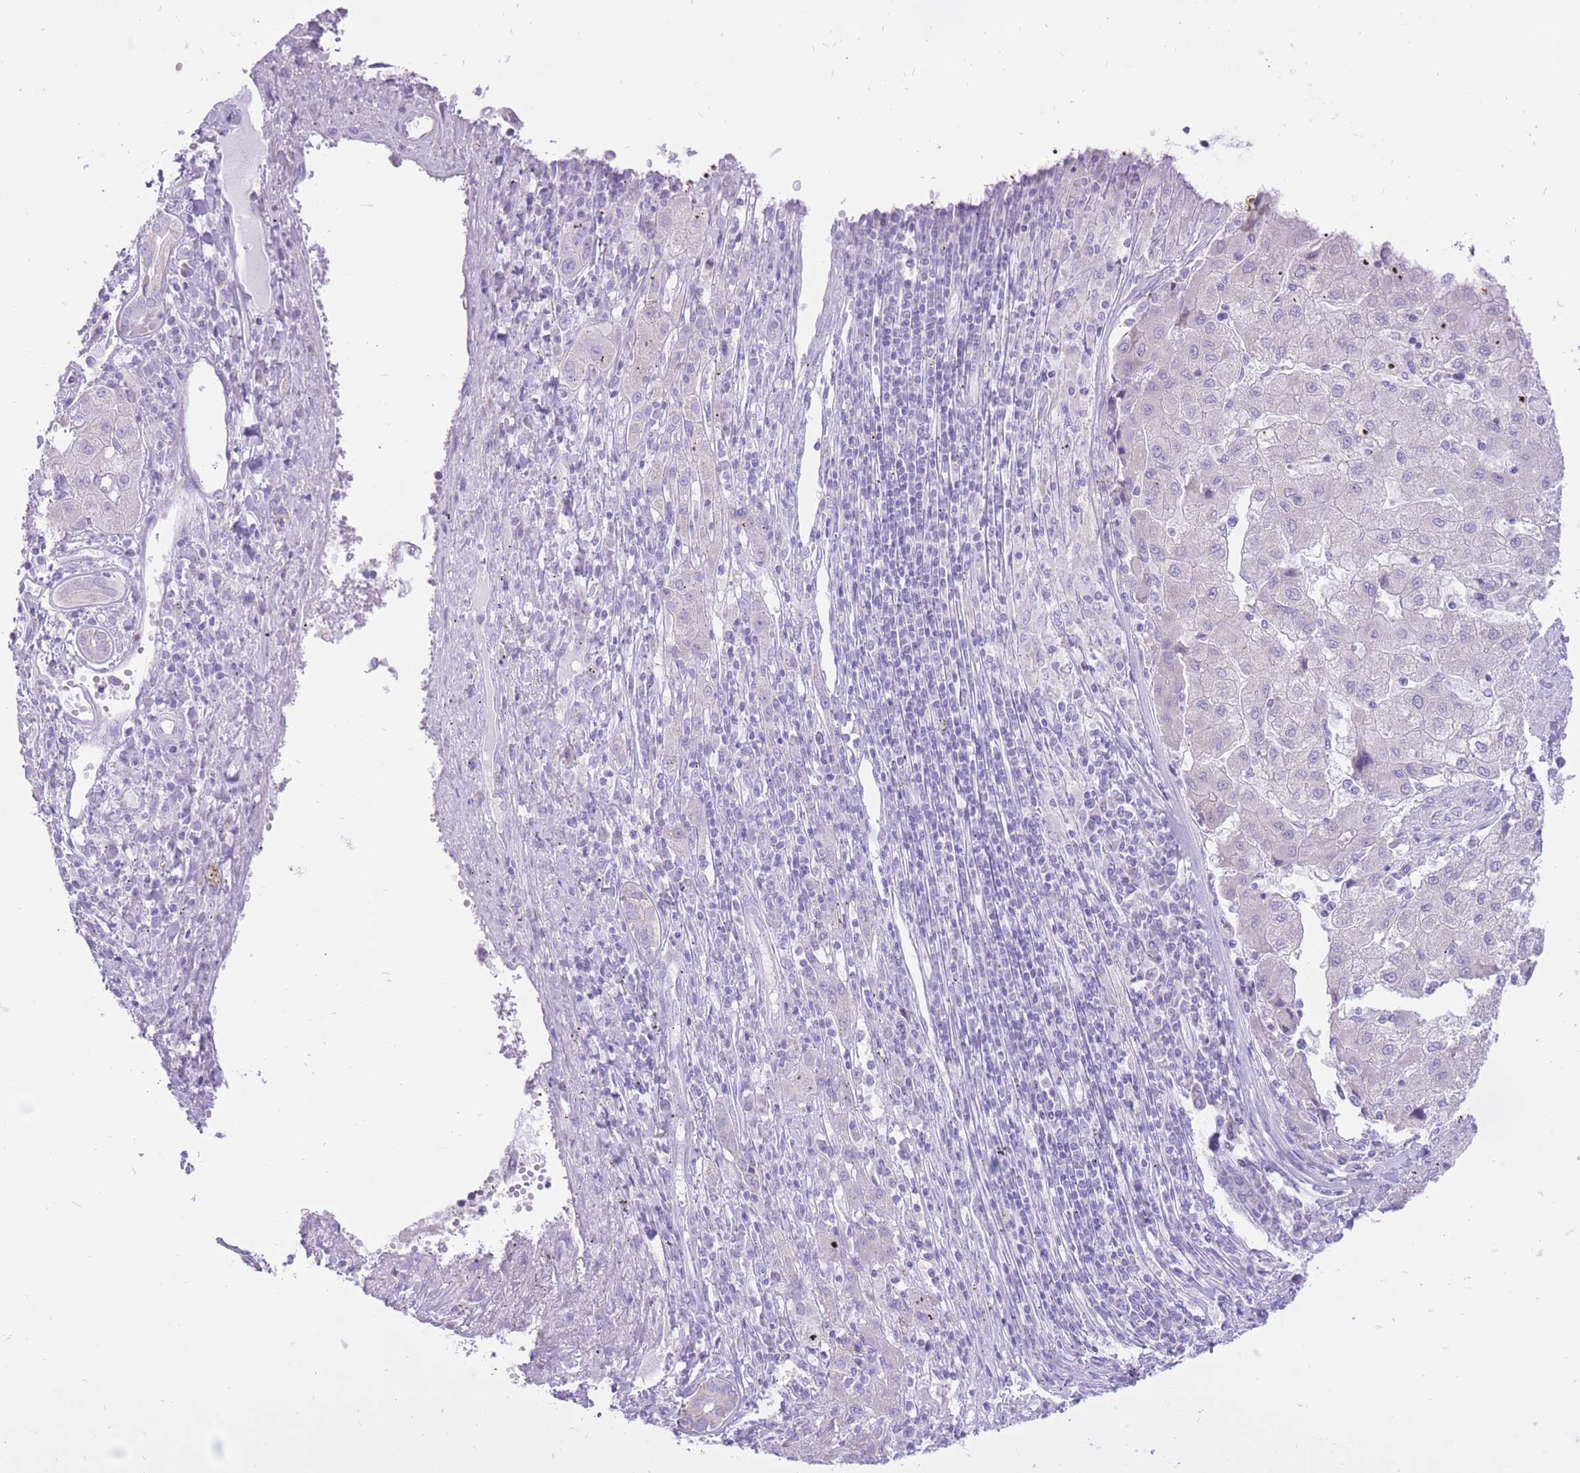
{"staining": {"intensity": "negative", "quantity": "none", "location": "none"}, "tissue": "liver cancer", "cell_type": "Tumor cells", "image_type": "cancer", "snomed": [{"axis": "morphology", "description": "Carcinoma, Hepatocellular, NOS"}, {"axis": "topography", "description": "Liver"}], "caption": "Tumor cells are negative for protein expression in human hepatocellular carcinoma (liver).", "gene": "SLC4A4", "patient": {"sex": "male", "age": 72}}